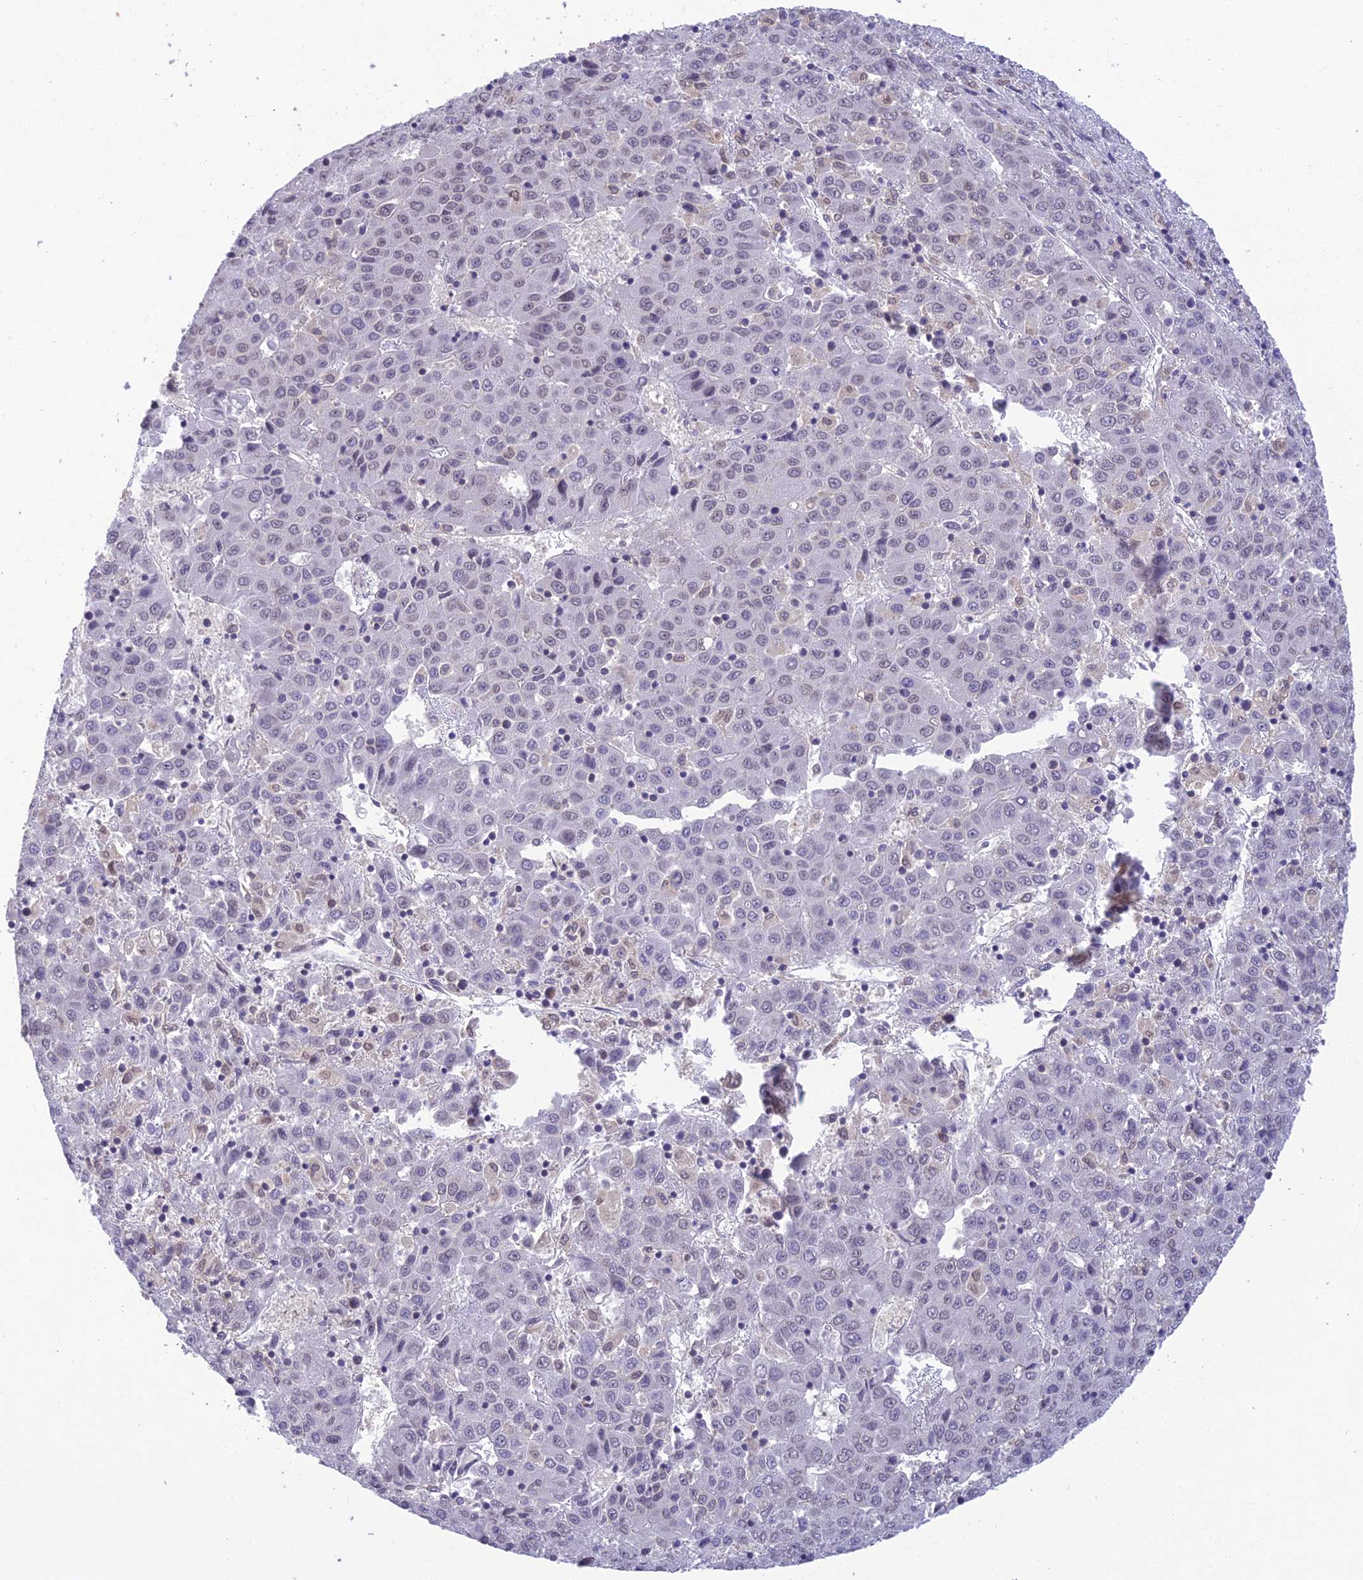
{"staining": {"intensity": "negative", "quantity": "none", "location": "none"}, "tissue": "liver cancer", "cell_type": "Tumor cells", "image_type": "cancer", "snomed": [{"axis": "morphology", "description": "Carcinoma, Hepatocellular, NOS"}, {"axis": "topography", "description": "Liver"}], "caption": "A photomicrograph of human liver cancer (hepatocellular carcinoma) is negative for staining in tumor cells. The staining was performed using DAB (3,3'-diaminobenzidine) to visualize the protein expression in brown, while the nuclei were stained in blue with hematoxylin (Magnification: 20x).", "gene": "BMT2", "patient": {"sex": "female", "age": 53}}